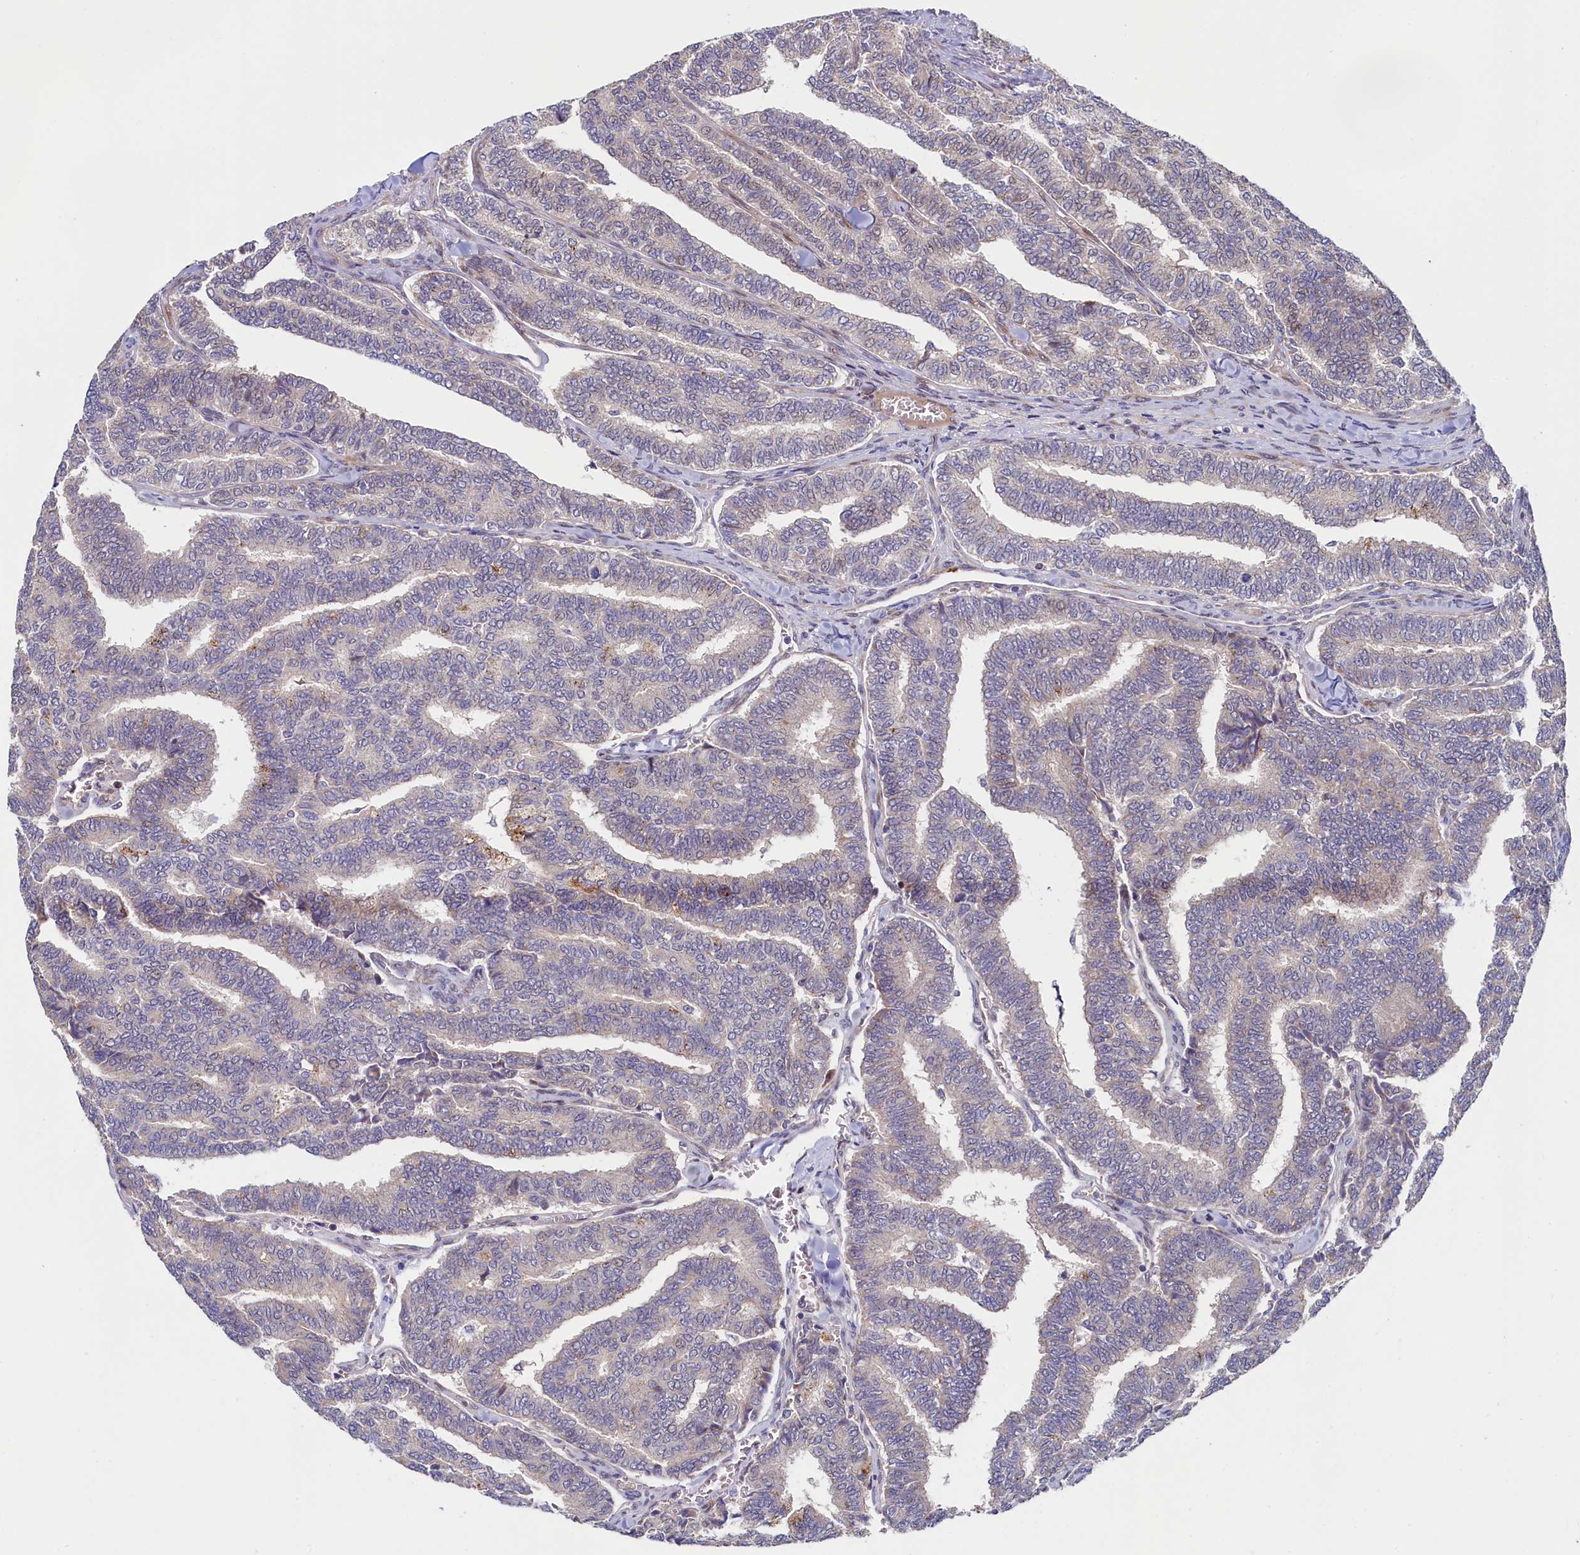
{"staining": {"intensity": "negative", "quantity": "none", "location": "none"}, "tissue": "thyroid cancer", "cell_type": "Tumor cells", "image_type": "cancer", "snomed": [{"axis": "morphology", "description": "Papillary adenocarcinoma, NOS"}, {"axis": "topography", "description": "Thyroid gland"}], "caption": "Image shows no protein positivity in tumor cells of thyroid cancer (papillary adenocarcinoma) tissue.", "gene": "PIK3C3", "patient": {"sex": "female", "age": 35}}